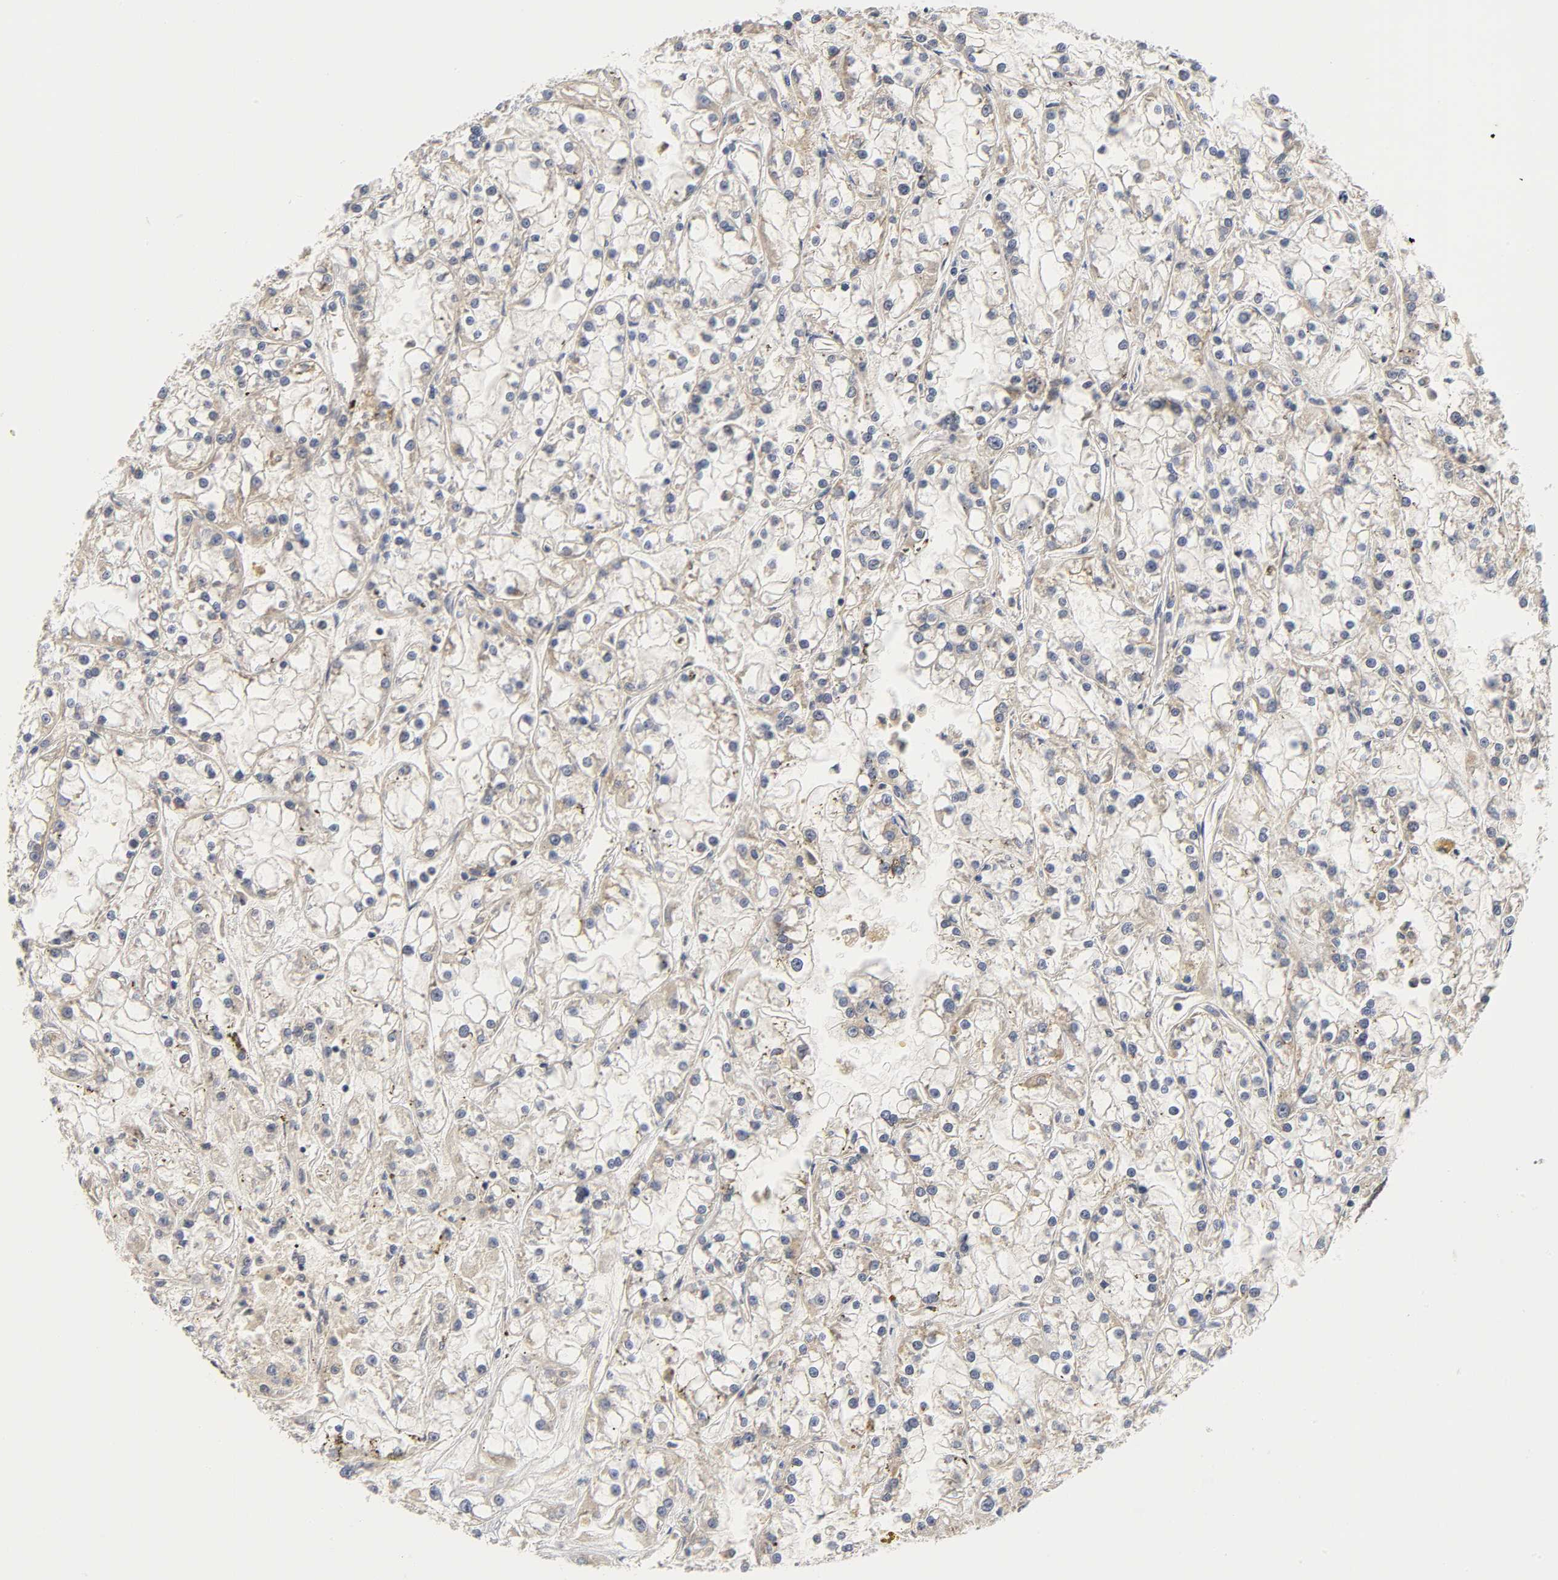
{"staining": {"intensity": "weak", "quantity": "25%-75%", "location": "cytoplasmic/membranous"}, "tissue": "renal cancer", "cell_type": "Tumor cells", "image_type": "cancer", "snomed": [{"axis": "morphology", "description": "Adenocarcinoma, NOS"}, {"axis": "topography", "description": "Kidney"}], "caption": "This histopathology image displays renal cancer stained with immunohistochemistry to label a protein in brown. The cytoplasmic/membranous of tumor cells show weak positivity for the protein. Nuclei are counter-stained blue.", "gene": "NRP1", "patient": {"sex": "female", "age": 52}}